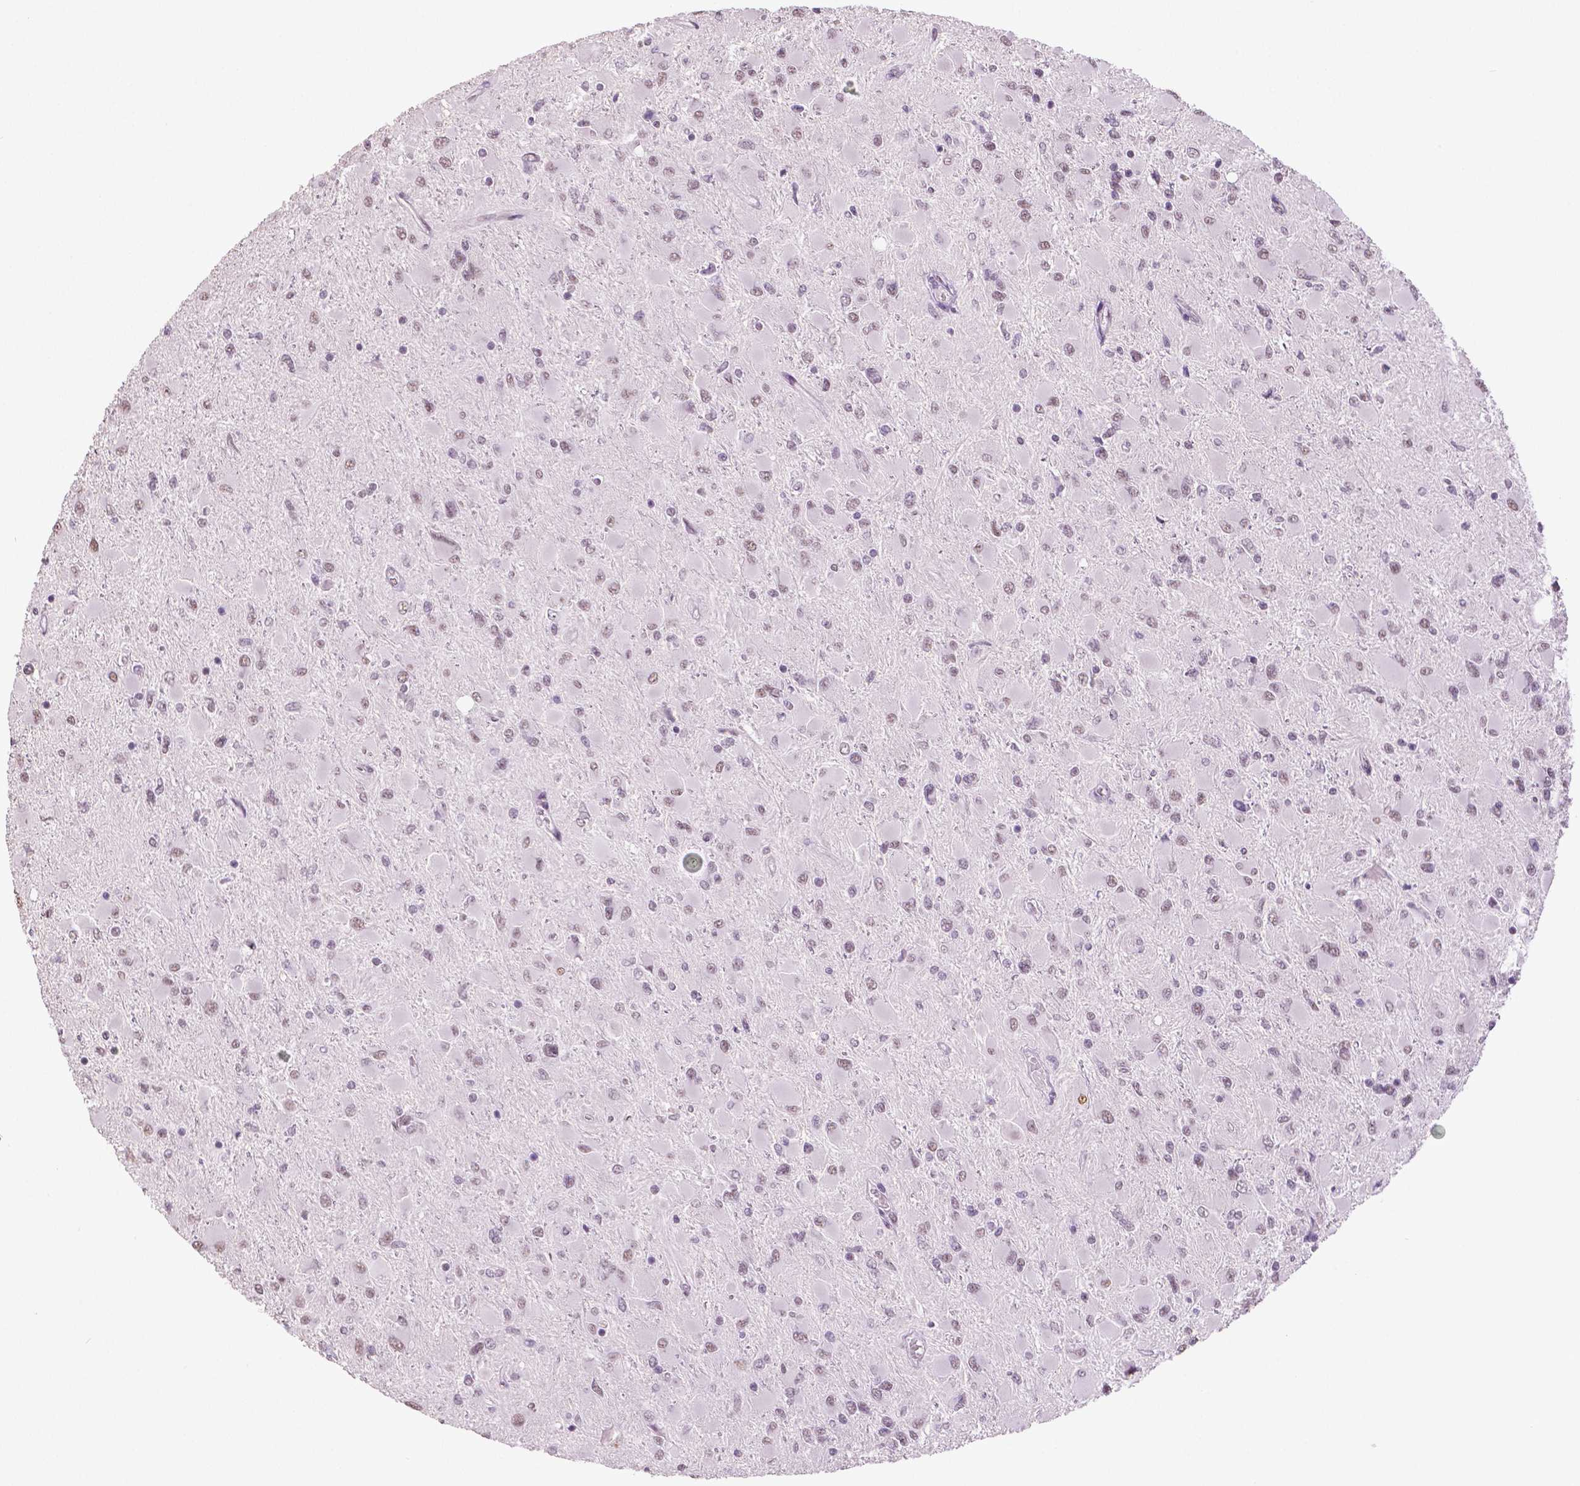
{"staining": {"intensity": "negative", "quantity": "none", "location": "none"}, "tissue": "glioma", "cell_type": "Tumor cells", "image_type": "cancer", "snomed": [{"axis": "morphology", "description": "Glioma, malignant, High grade"}, {"axis": "topography", "description": "Cerebral cortex"}], "caption": "Glioma was stained to show a protein in brown. There is no significant positivity in tumor cells.", "gene": "IGF2BP1", "patient": {"sex": "female", "age": 36}}